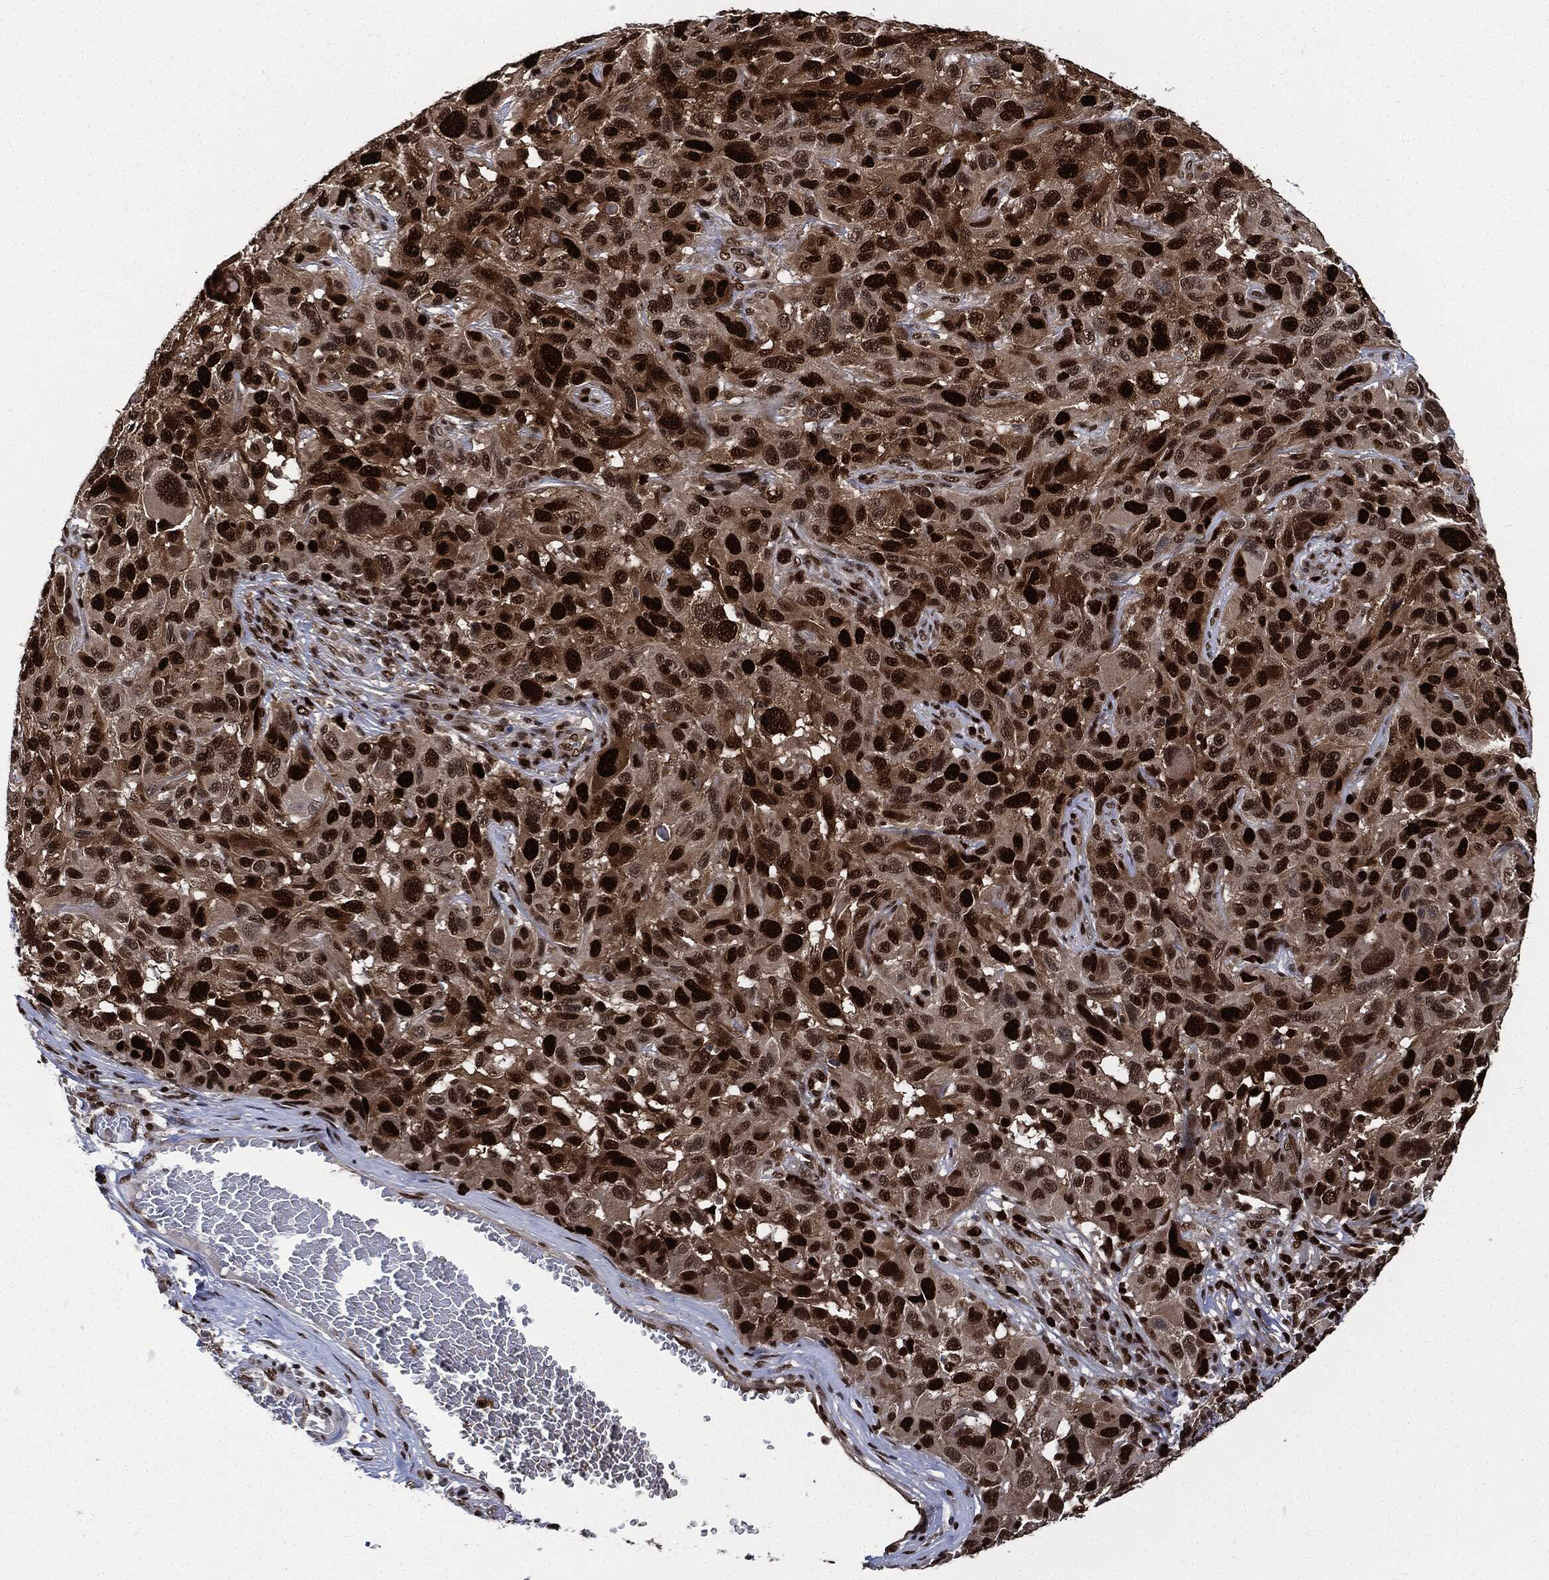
{"staining": {"intensity": "strong", "quantity": ">75%", "location": "nuclear"}, "tissue": "melanoma", "cell_type": "Tumor cells", "image_type": "cancer", "snomed": [{"axis": "morphology", "description": "Malignant melanoma, NOS"}, {"axis": "topography", "description": "Skin"}], "caption": "Approximately >75% of tumor cells in malignant melanoma display strong nuclear protein expression as visualized by brown immunohistochemical staining.", "gene": "PCNA", "patient": {"sex": "male", "age": 53}}